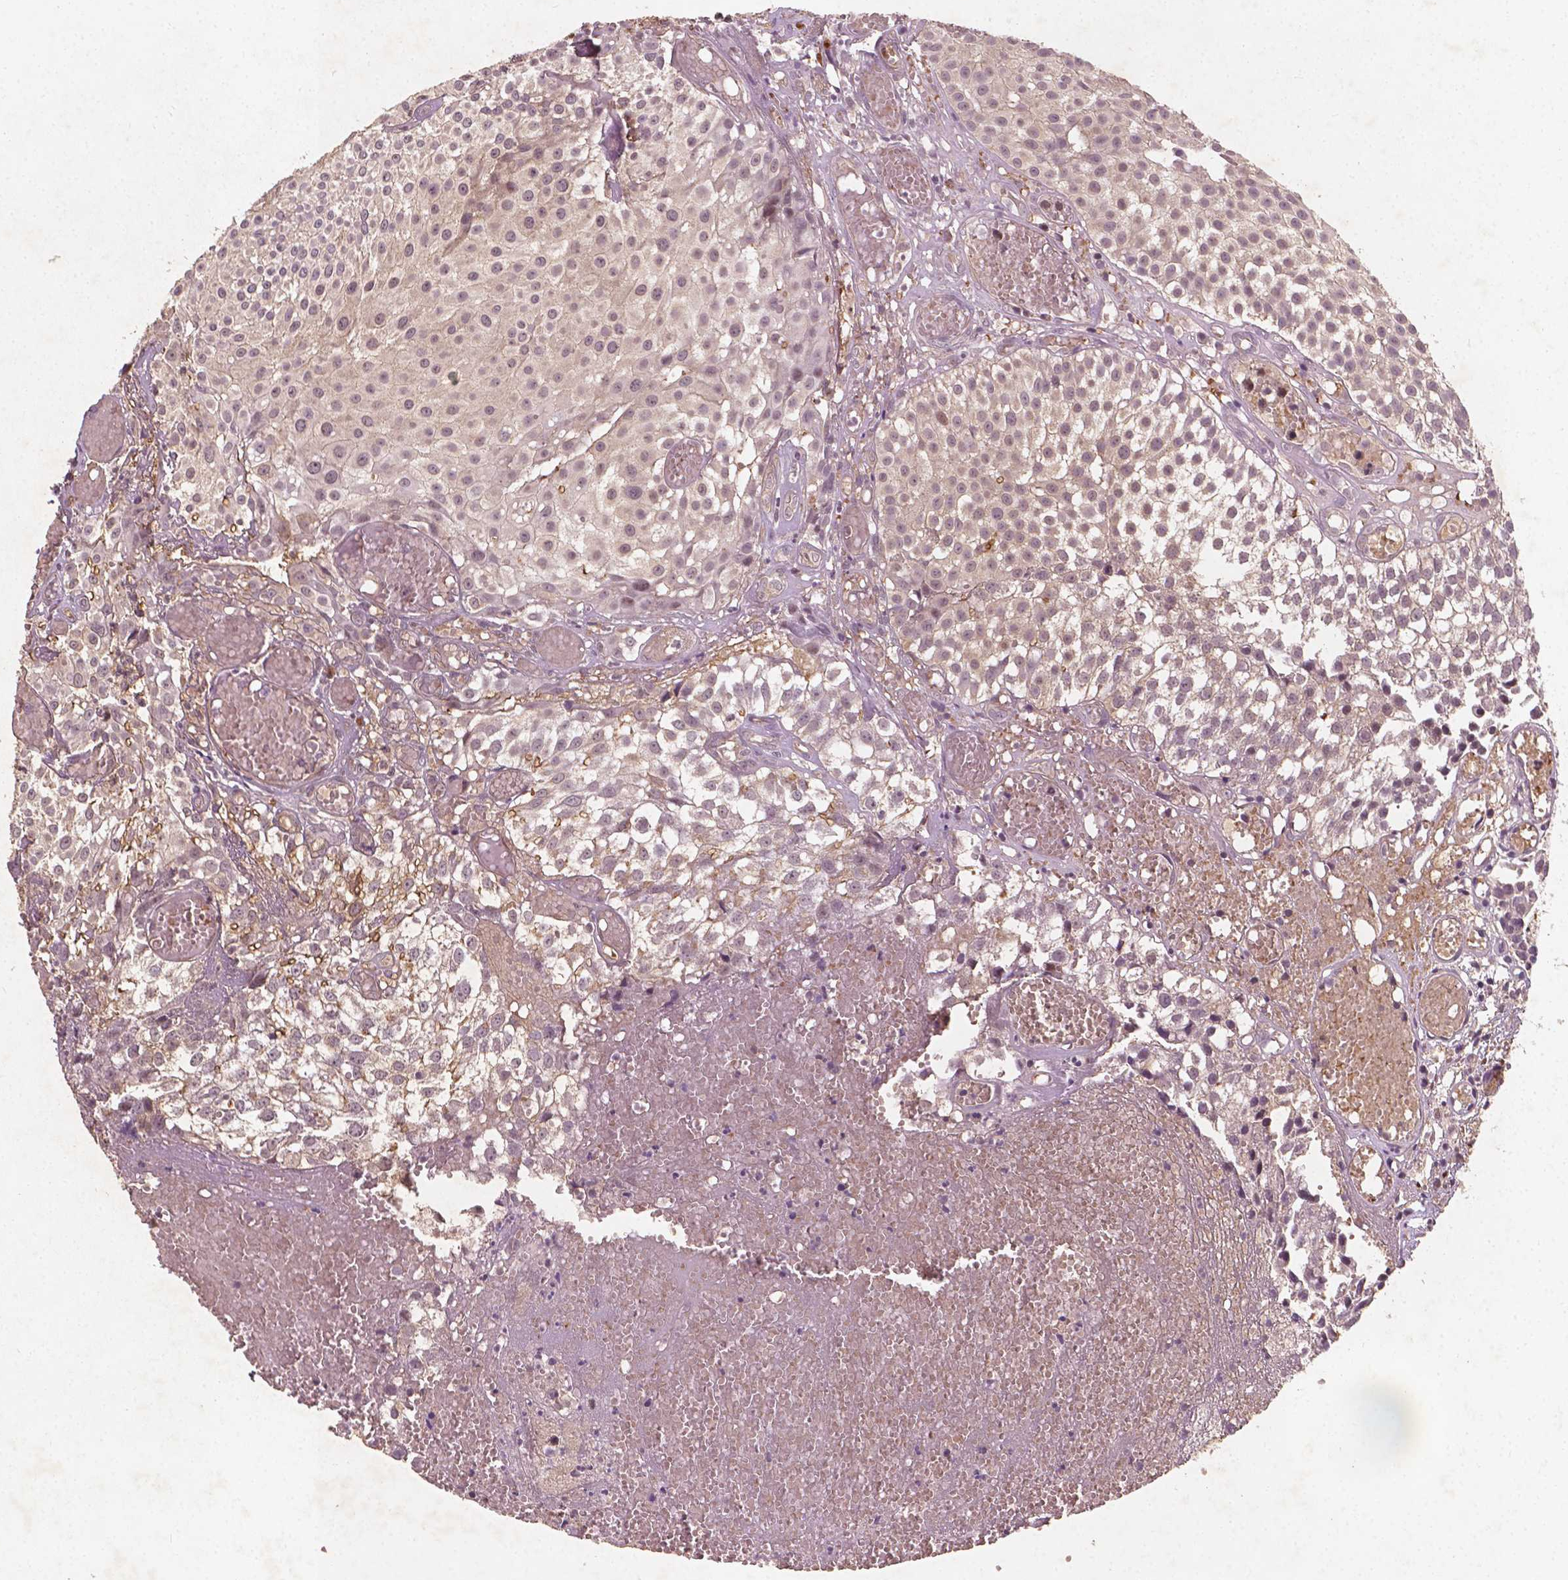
{"staining": {"intensity": "weak", "quantity": "<25%", "location": "cytoplasmic/membranous"}, "tissue": "urothelial cancer", "cell_type": "Tumor cells", "image_type": "cancer", "snomed": [{"axis": "morphology", "description": "Urothelial carcinoma, Low grade"}, {"axis": "topography", "description": "Urinary bladder"}], "caption": "The micrograph reveals no significant staining in tumor cells of urothelial cancer. (DAB immunohistochemistry with hematoxylin counter stain).", "gene": "CYFIP2", "patient": {"sex": "male", "age": 79}}